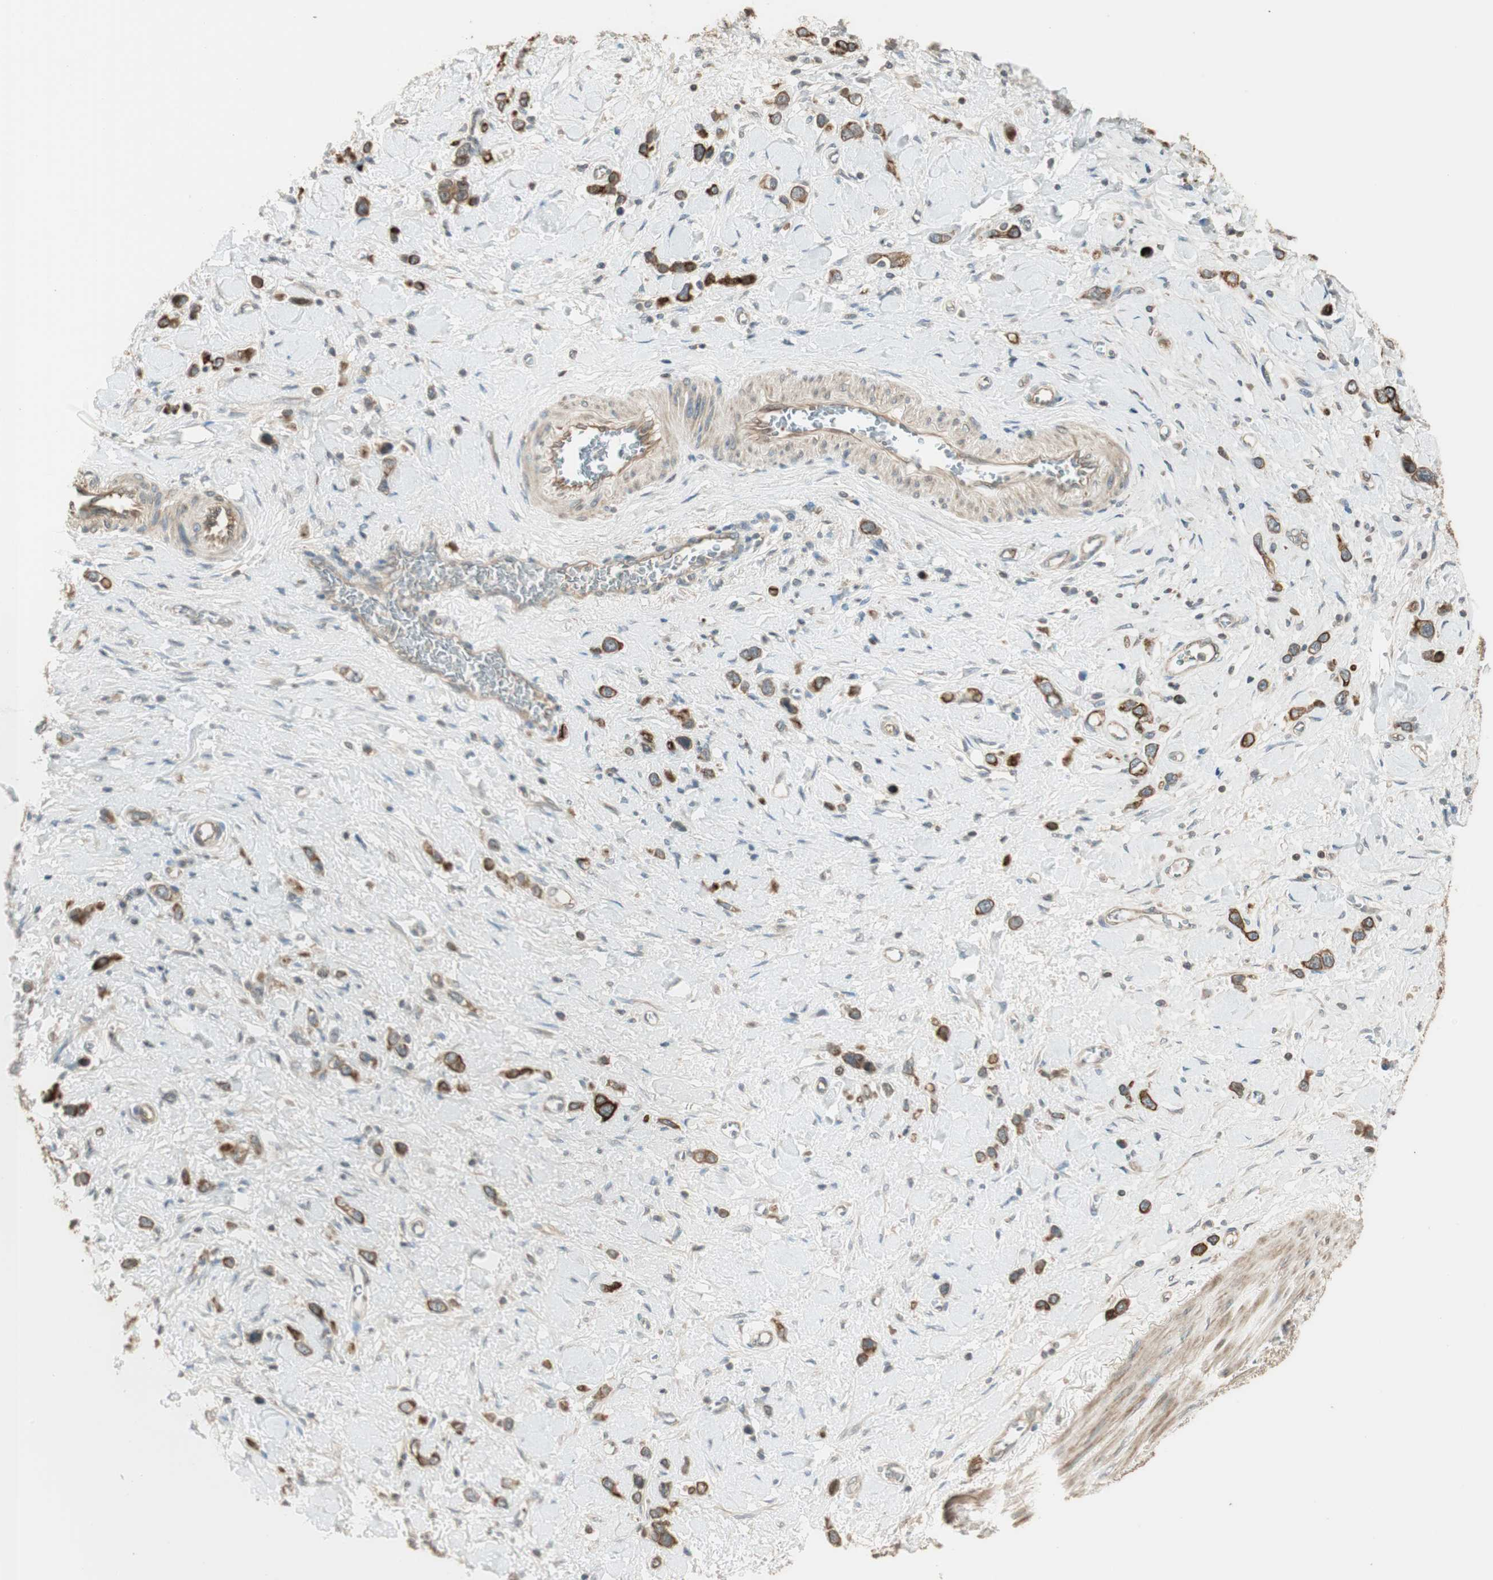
{"staining": {"intensity": "strong", "quantity": ">75%", "location": "cytoplasmic/membranous"}, "tissue": "stomach cancer", "cell_type": "Tumor cells", "image_type": "cancer", "snomed": [{"axis": "morphology", "description": "Normal tissue, NOS"}, {"axis": "morphology", "description": "Adenocarcinoma, NOS"}, {"axis": "topography", "description": "Stomach, upper"}, {"axis": "topography", "description": "Stomach"}], "caption": "Stomach cancer (adenocarcinoma) tissue exhibits strong cytoplasmic/membranous expression in about >75% of tumor cells, visualized by immunohistochemistry. (Stains: DAB in brown, nuclei in blue, Microscopy: brightfield microscopy at high magnification).", "gene": "PFDN5", "patient": {"sex": "female", "age": 65}}